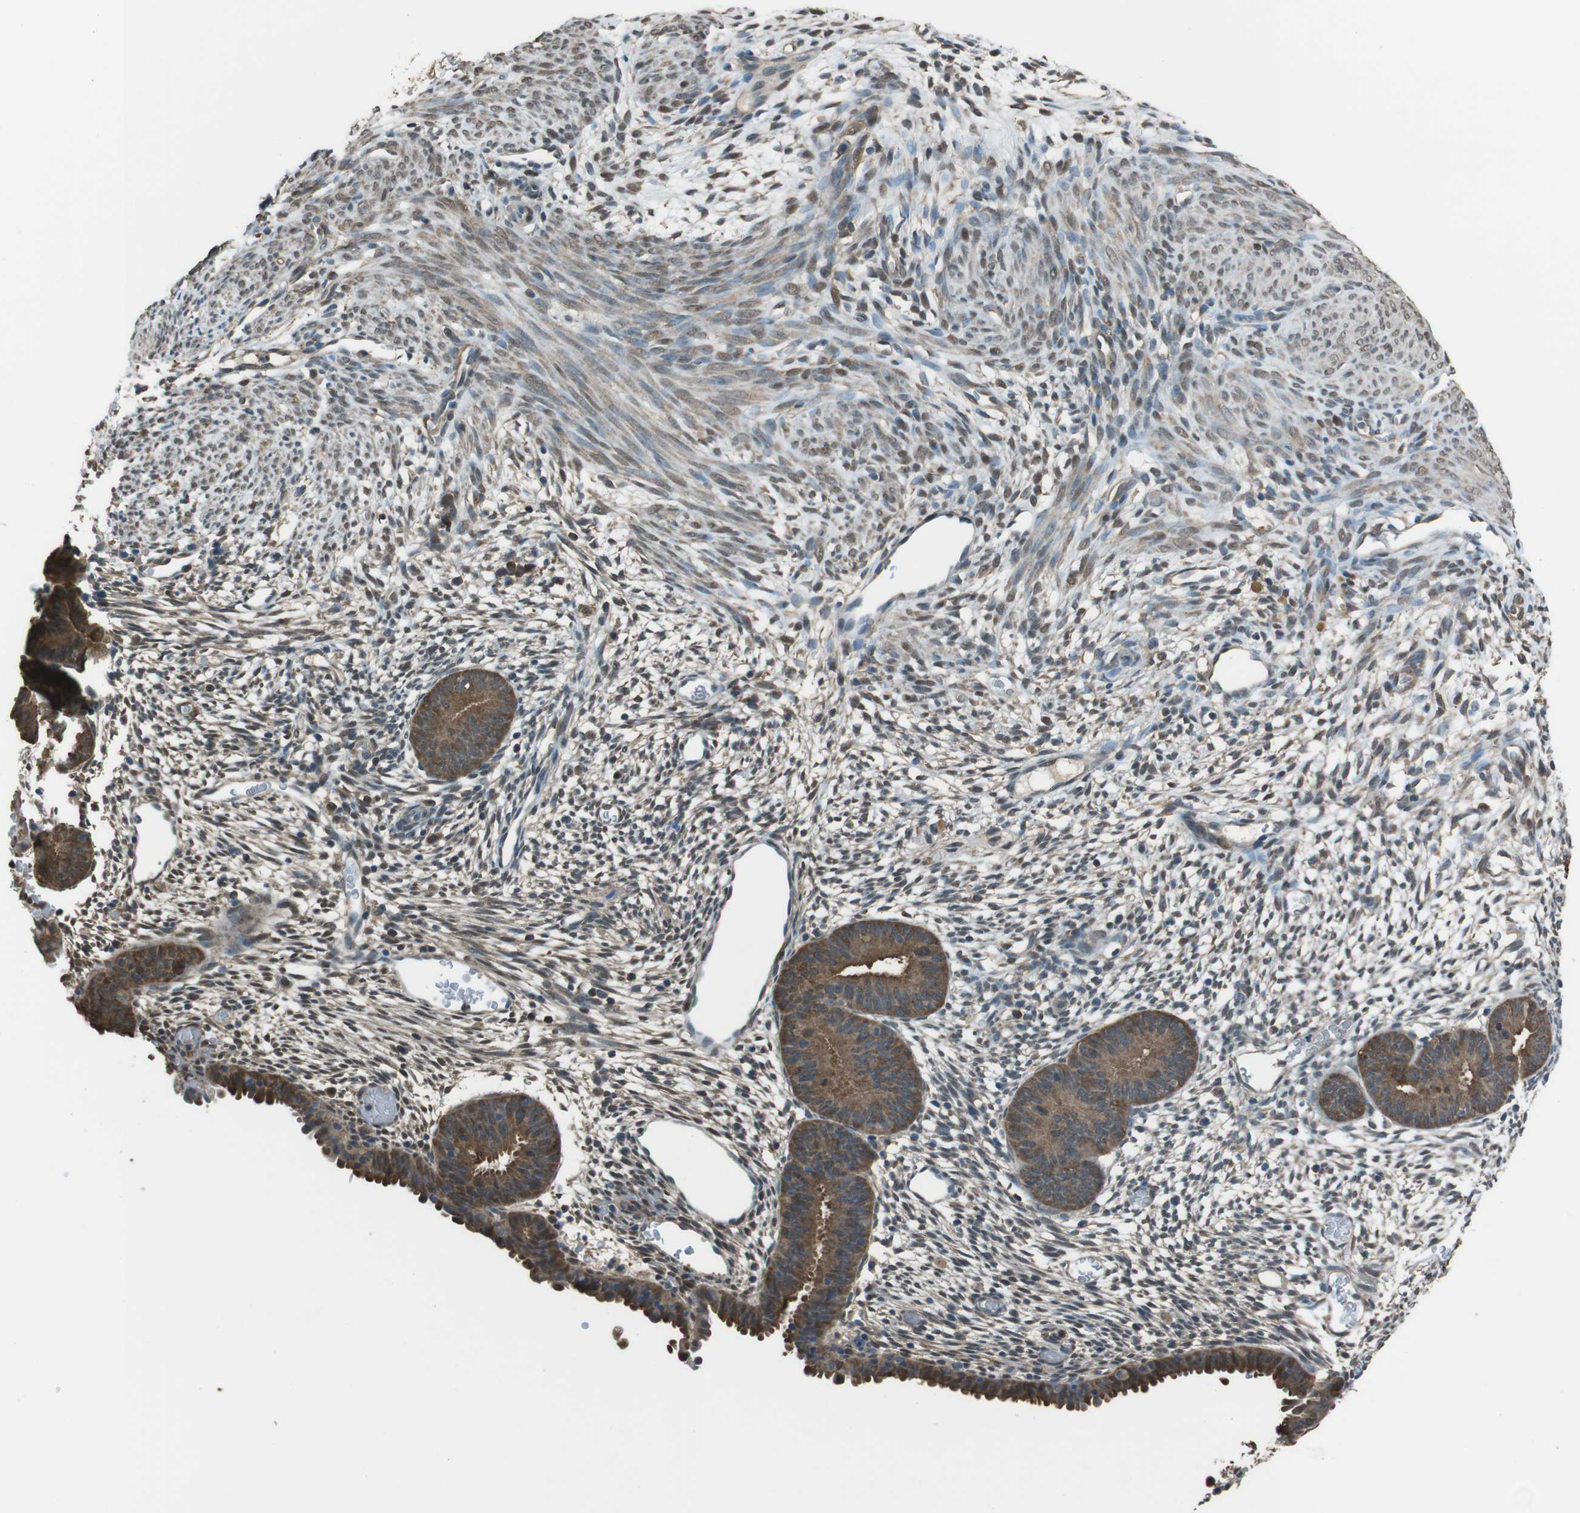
{"staining": {"intensity": "weak", "quantity": "25%-75%", "location": "cytoplasmic/membranous"}, "tissue": "endometrium", "cell_type": "Cells in endometrial stroma", "image_type": "normal", "snomed": [{"axis": "morphology", "description": "Normal tissue, NOS"}, {"axis": "morphology", "description": "Atrophy, NOS"}, {"axis": "topography", "description": "Uterus"}, {"axis": "topography", "description": "Endometrium"}], "caption": "Endometrium stained with immunohistochemistry (IHC) exhibits weak cytoplasmic/membranous expression in about 25%-75% of cells in endometrial stroma. (Stains: DAB in brown, nuclei in blue, Microscopy: brightfield microscopy at high magnification).", "gene": "TWSG1", "patient": {"sex": "female", "age": 68}}